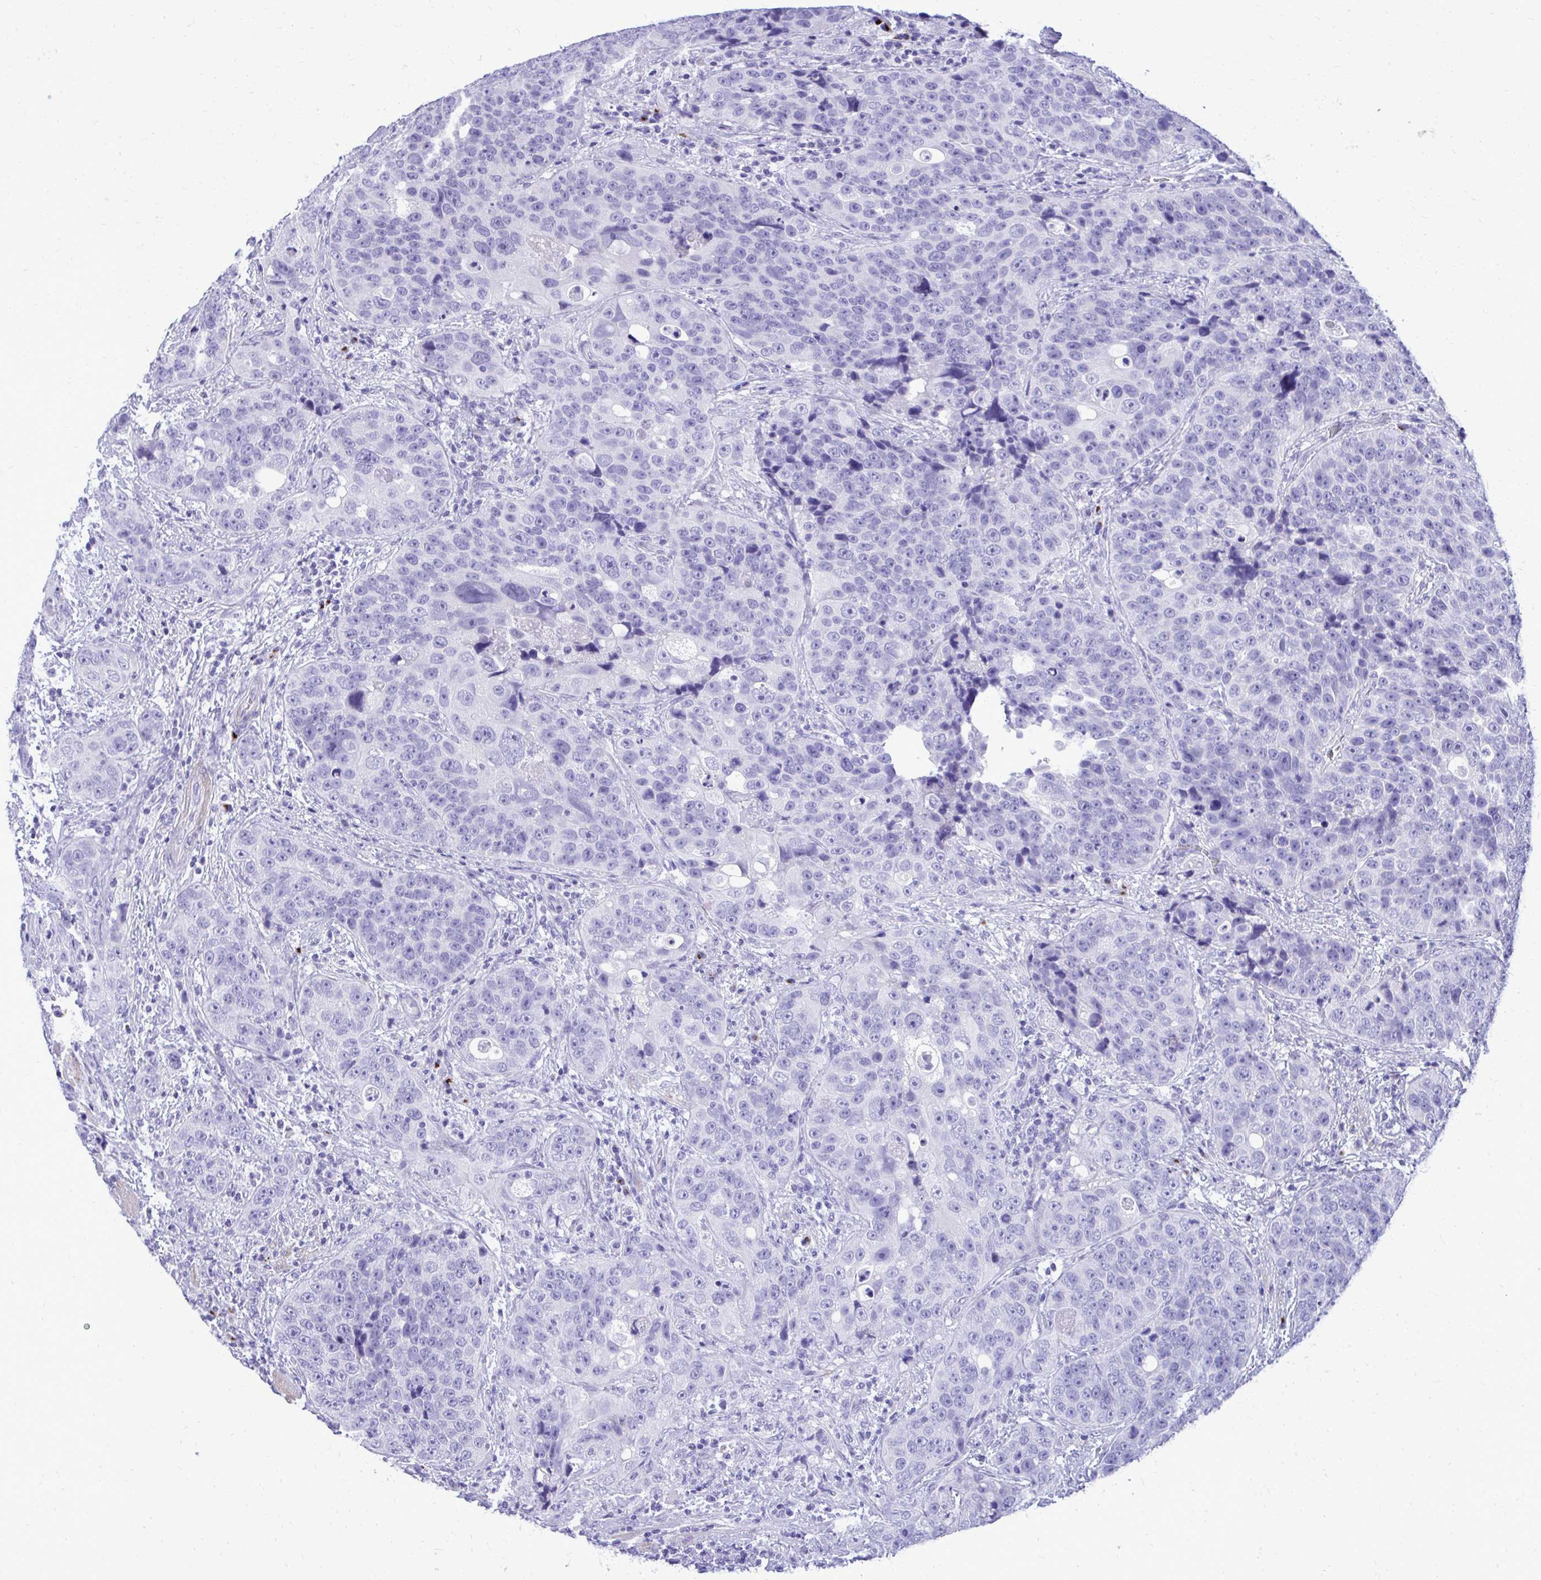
{"staining": {"intensity": "negative", "quantity": "none", "location": "none"}, "tissue": "urothelial cancer", "cell_type": "Tumor cells", "image_type": "cancer", "snomed": [{"axis": "morphology", "description": "Urothelial carcinoma, NOS"}, {"axis": "topography", "description": "Urinary bladder"}], "caption": "Immunohistochemistry photomicrograph of neoplastic tissue: human urothelial cancer stained with DAB (3,3'-diaminobenzidine) exhibits no significant protein staining in tumor cells.", "gene": "ANKDD1B", "patient": {"sex": "male", "age": 52}}